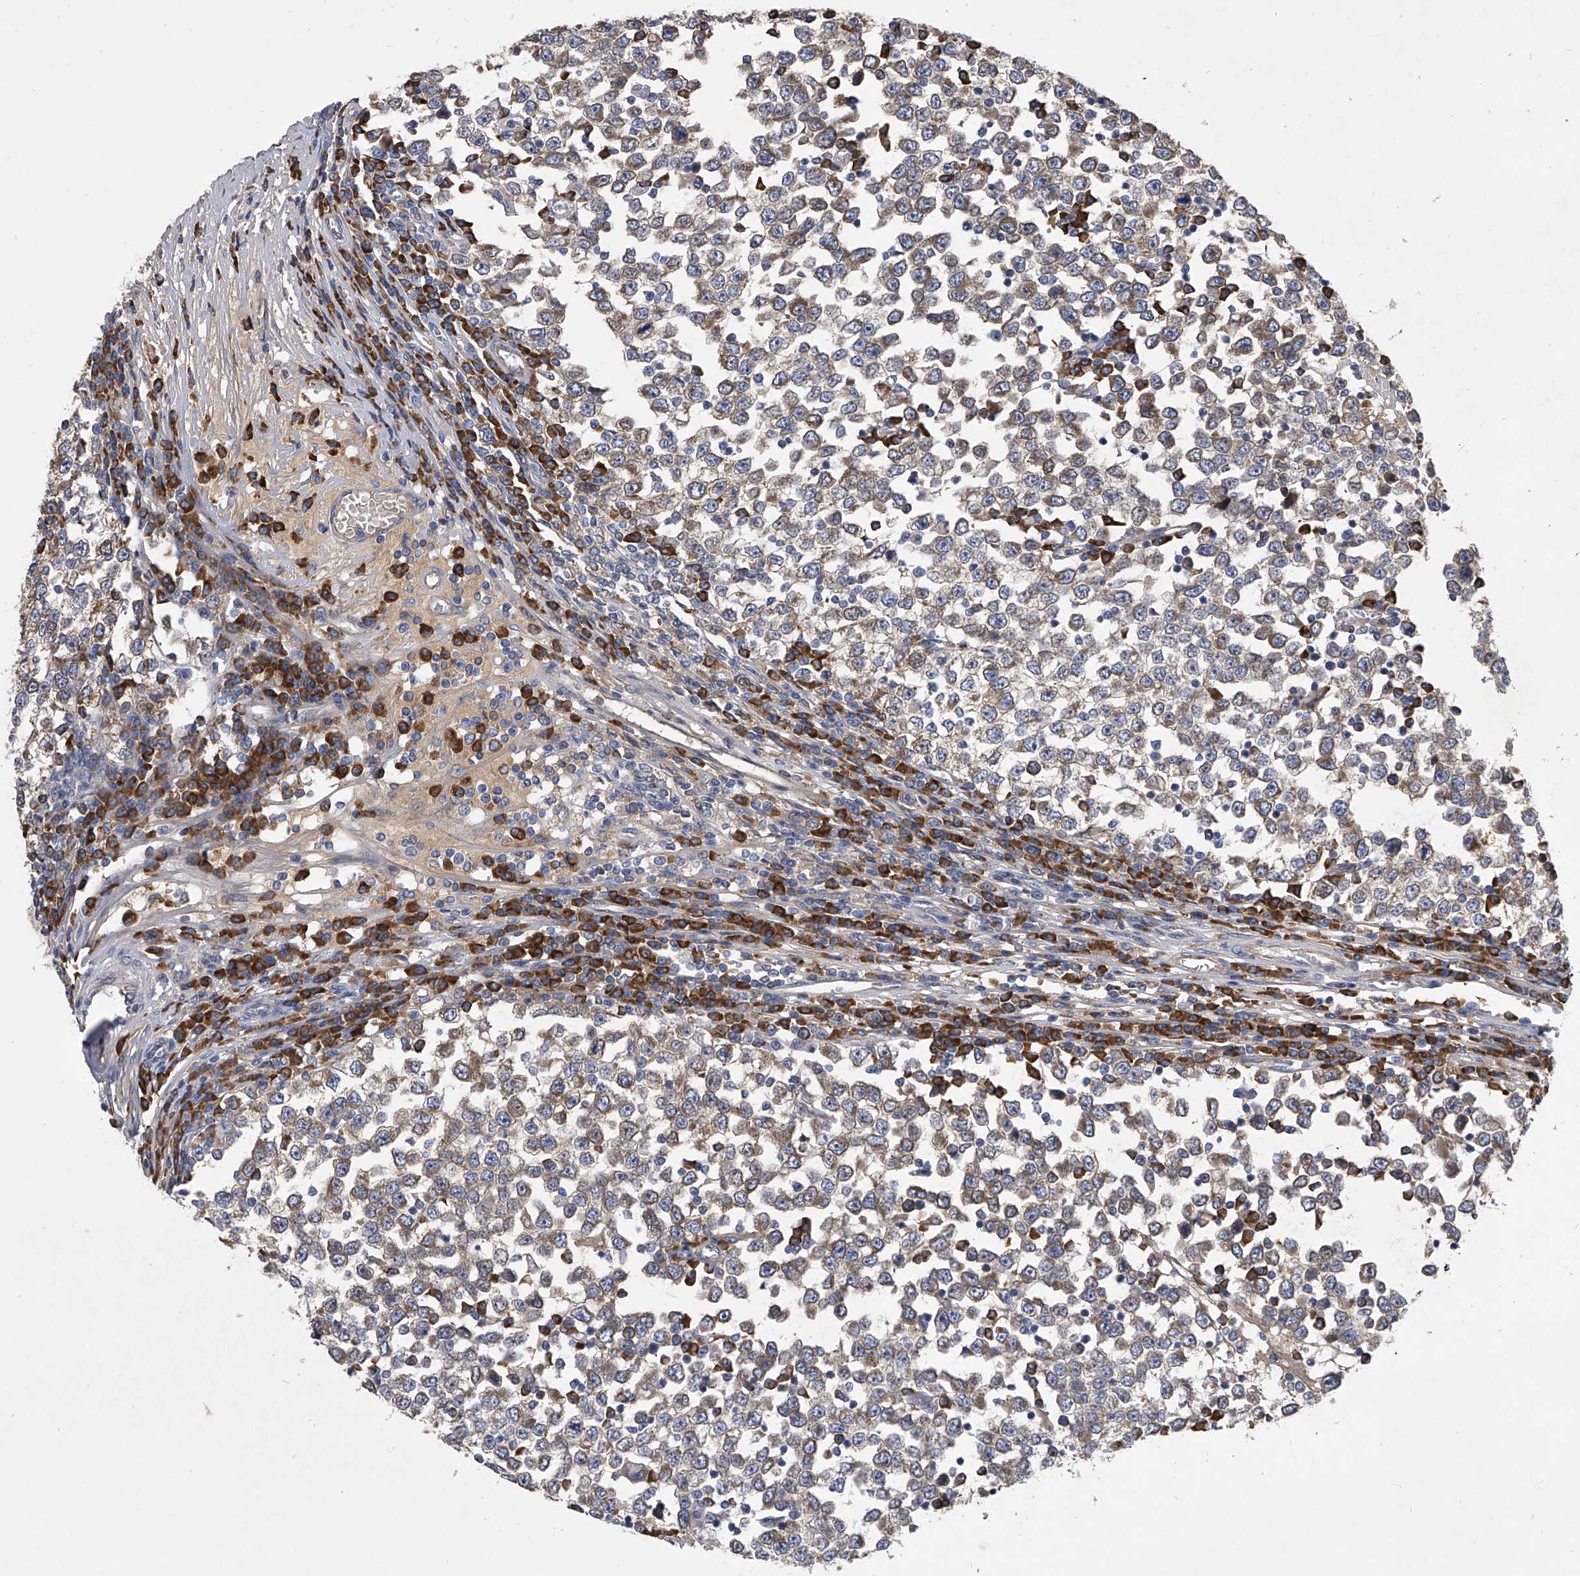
{"staining": {"intensity": "weak", "quantity": "25%-75%", "location": "cytoplasmic/membranous"}, "tissue": "testis cancer", "cell_type": "Tumor cells", "image_type": "cancer", "snomed": [{"axis": "morphology", "description": "Seminoma, NOS"}, {"axis": "topography", "description": "Testis"}], "caption": "Protein analysis of testis cancer (seminoma) tissue reveals weak cytoplasmic/membranous positivity in about 25%-75% of tumor cells.", "gene": "CCR4", "patient": {"sex": "male", "age": 65}}